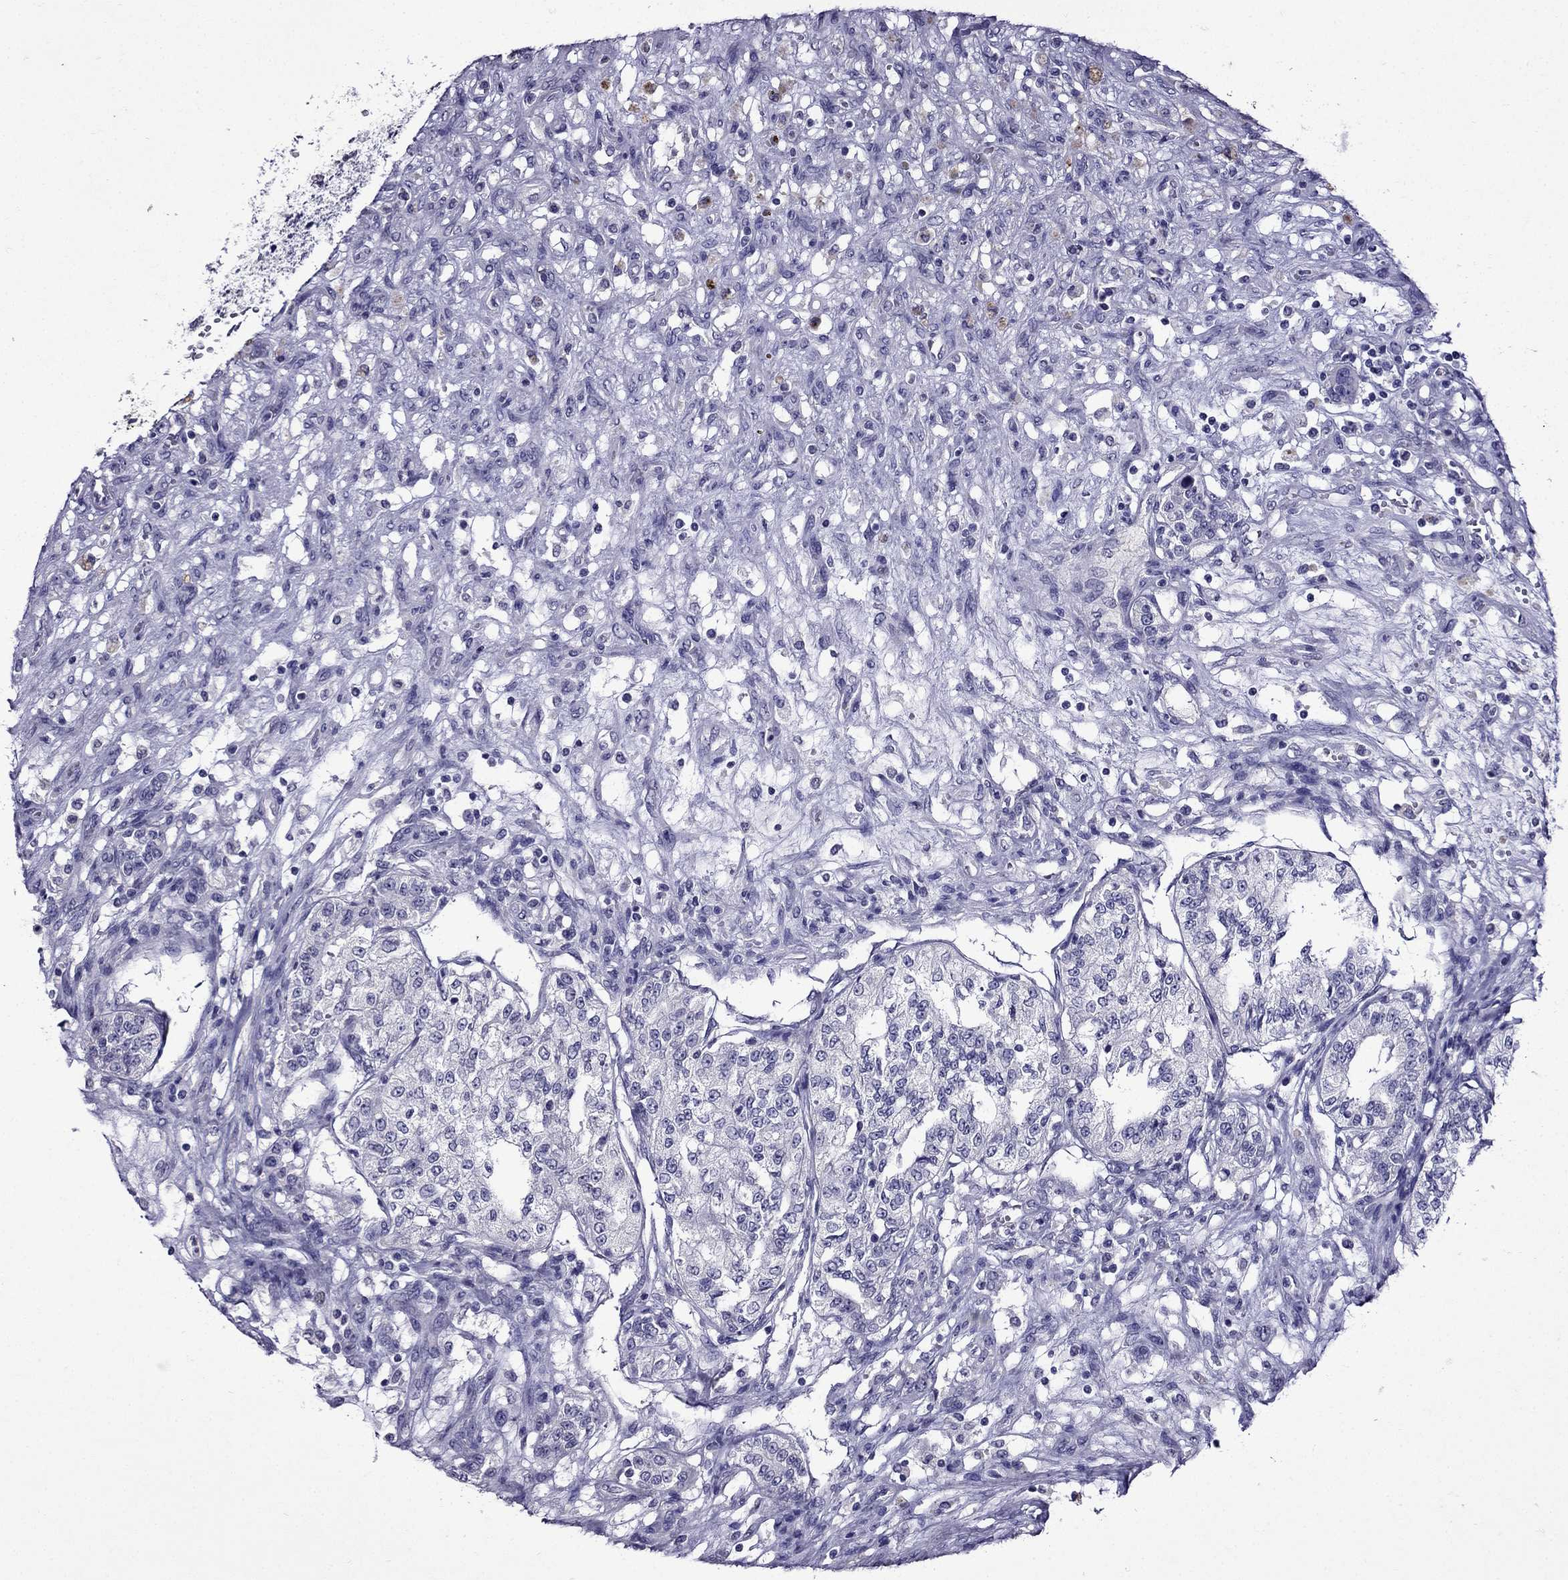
{"staining": {"intensity": "negative", "quantity": "none", "location": "none"}, "tissue": "renal cancer", "cell_type": "Tumor cells", "image_type": "cancer", "snomed": [{"axis": "morphology", "description": "Adenocarcinoma, NOS"}, {"axis": "topography", "description": "Kidney"}], "caption": "A histopathology image of renal cancer stained for a protein demonstrates no brown staining in tumor cells.", "gene": "DNAH17", "patient": {"sex": "female", "age": 63}}